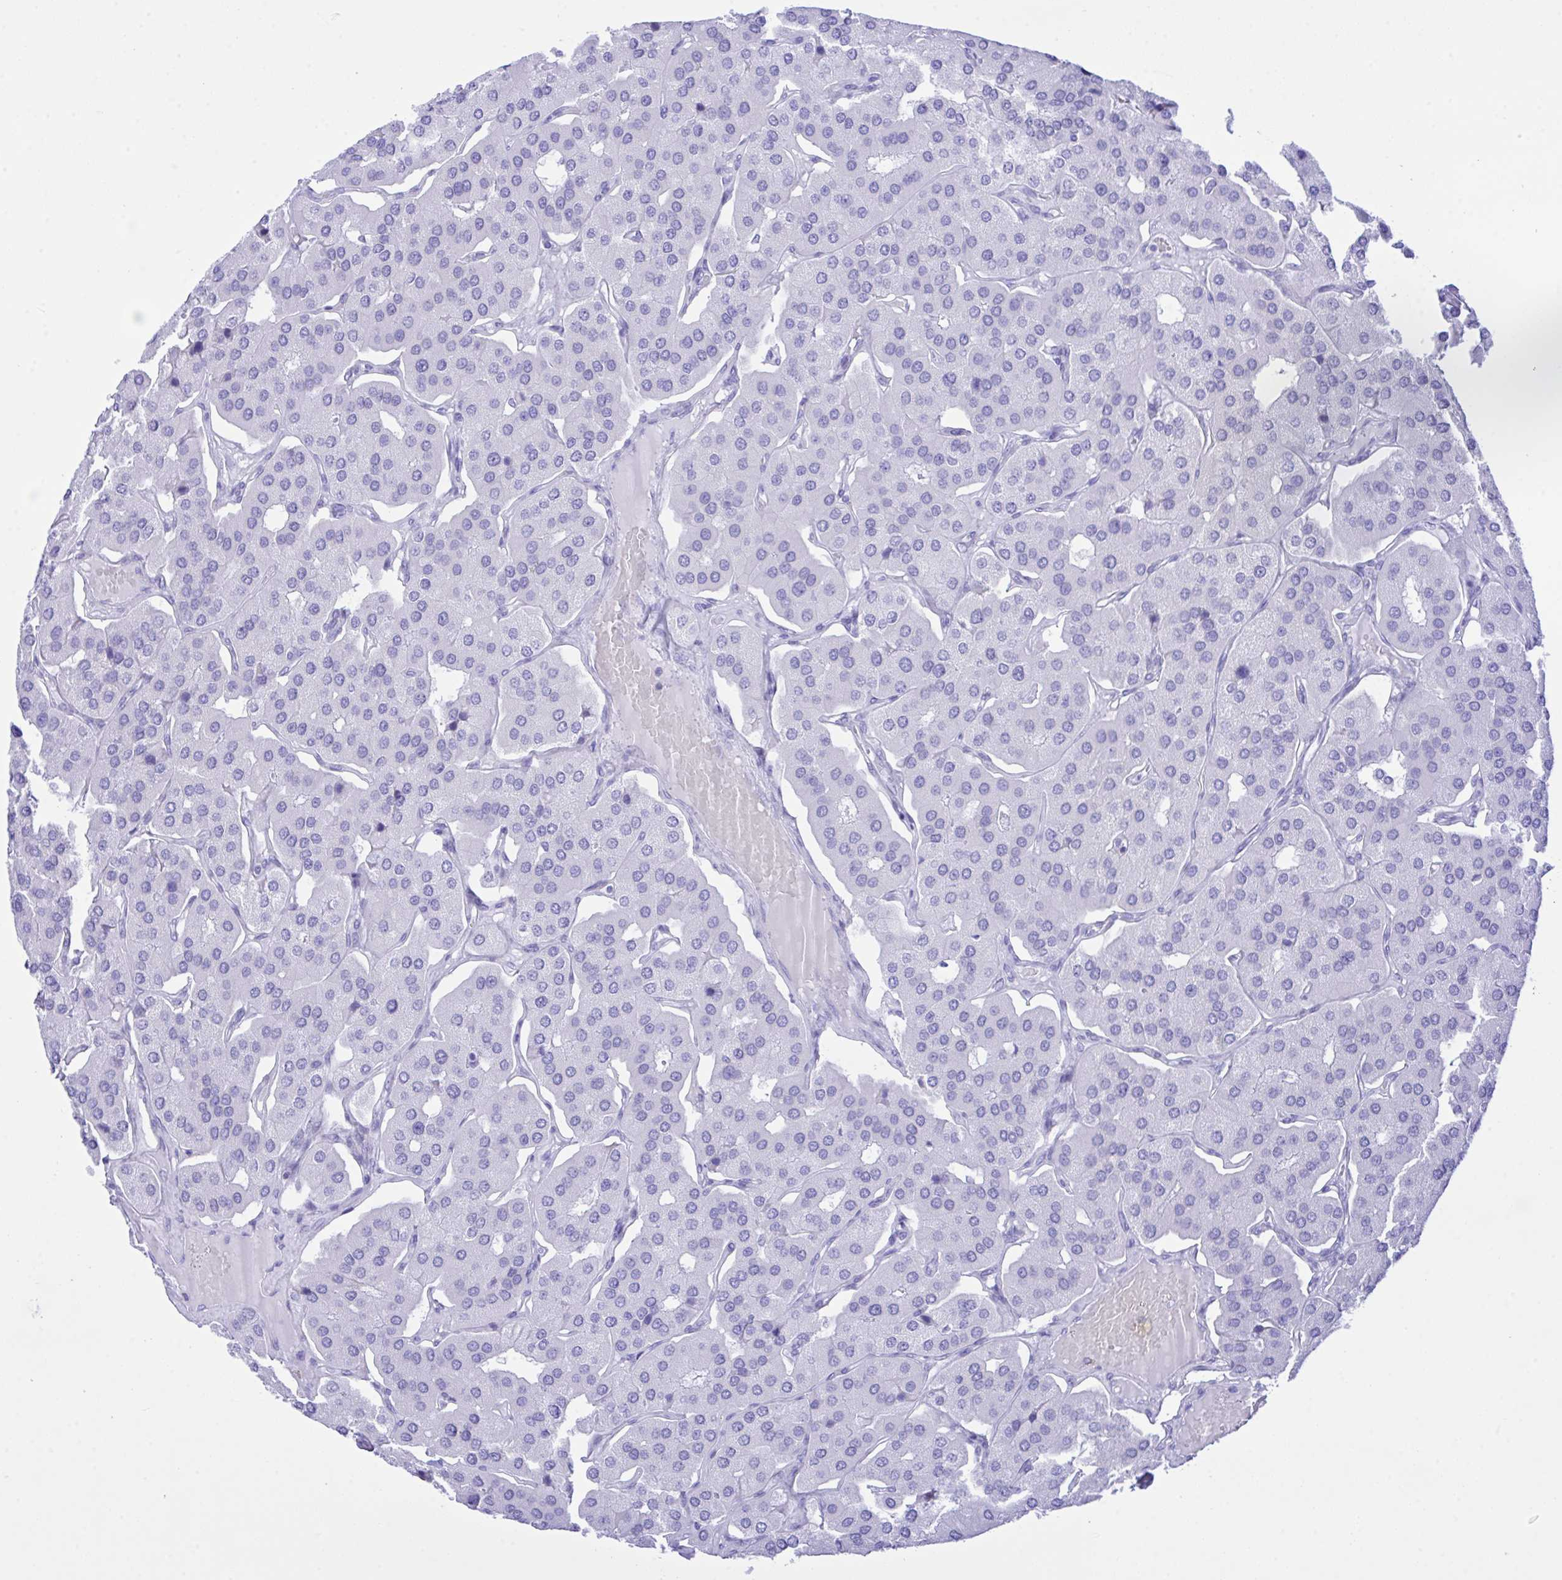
{"staining": {"intensity": "negative", "quantity": "none", "location": "none"}, "tissue": "parathyroid gland", "cell_type": "Glandular cells", "image_type": "normal", "snomed": [{"axis": "morphology", "description": "Normal tissue, NOS"}, {"axis": "morphology", "description": "Adenoma, NOS"}, {"axis": "topography", "description": "Parathyroid gland"}], "caption": "DAB immunohistochemical staining of normal human parathyroid gland reveals no significant staining in glandular cells. (Stains: DAB IHC with hematoxylin counter stain, Microscopy: brightfield microscopy at high magnification).", "gene": "SELENOV", "patient": {"sex": "female", "age": 86}}